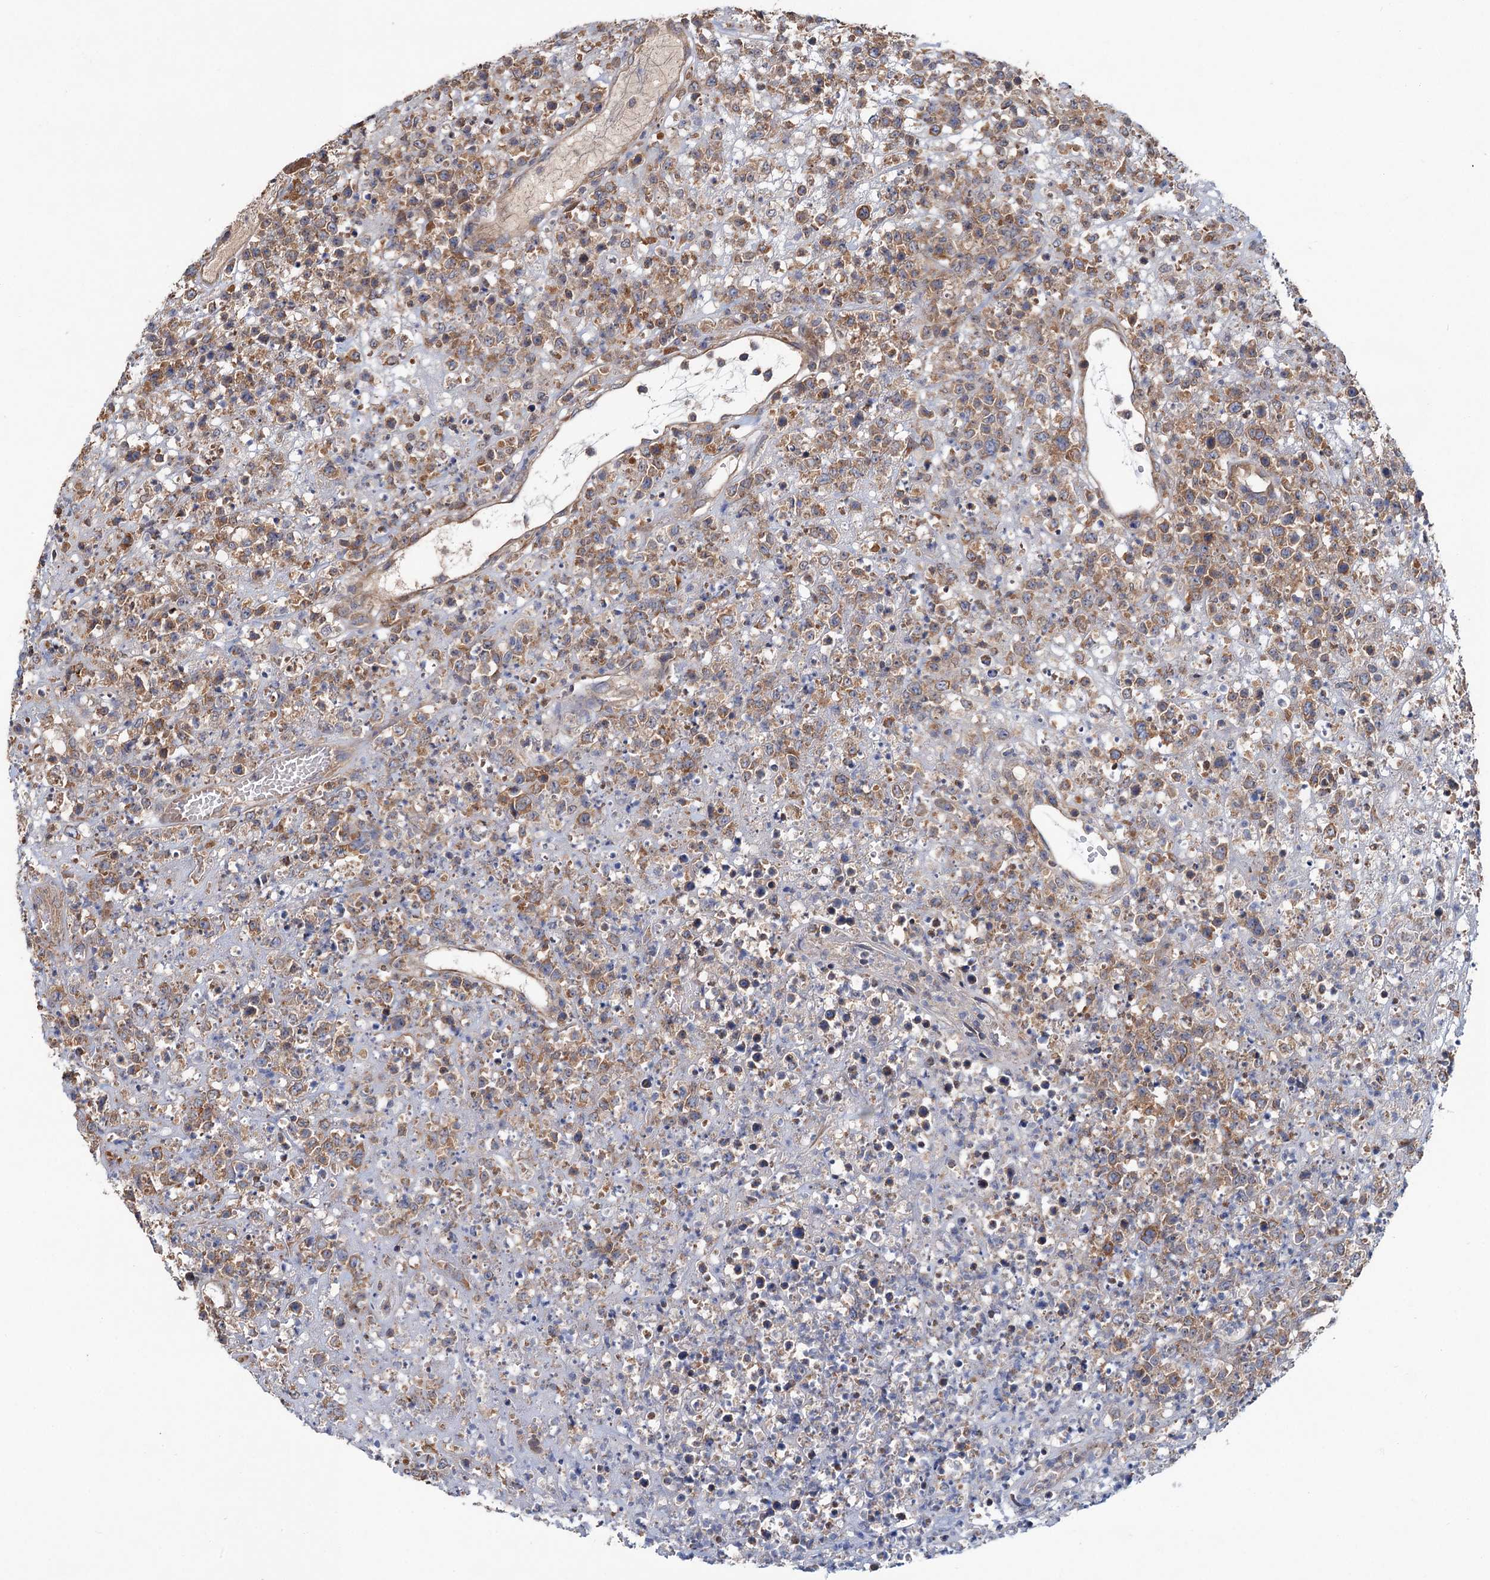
{"staining": {"intensity": "moderate", "quantity": ">75%", "location": "cytoplasmic/membranous"}, "tissue": "lymphoma", "cell_type": "Tumor cells", "image_type": "cancer", "snomed": [{"axis": "morphology", "description": "Malignant lymphoma, non-Hodgkin's type, High grade"}, {"axis": "topography", "description": "Colon"}], "caption": "A high-resolution micrograph shows immunohistochemistry staining of malignant lymphoma, non-Hodgkin's type (high-grade), which exhibits moderate cytoplasmic/membranous staining in approximately >75% of tumor cells.", "gene": "MTRR", "patient": {"sex": "female", "age": 53}}